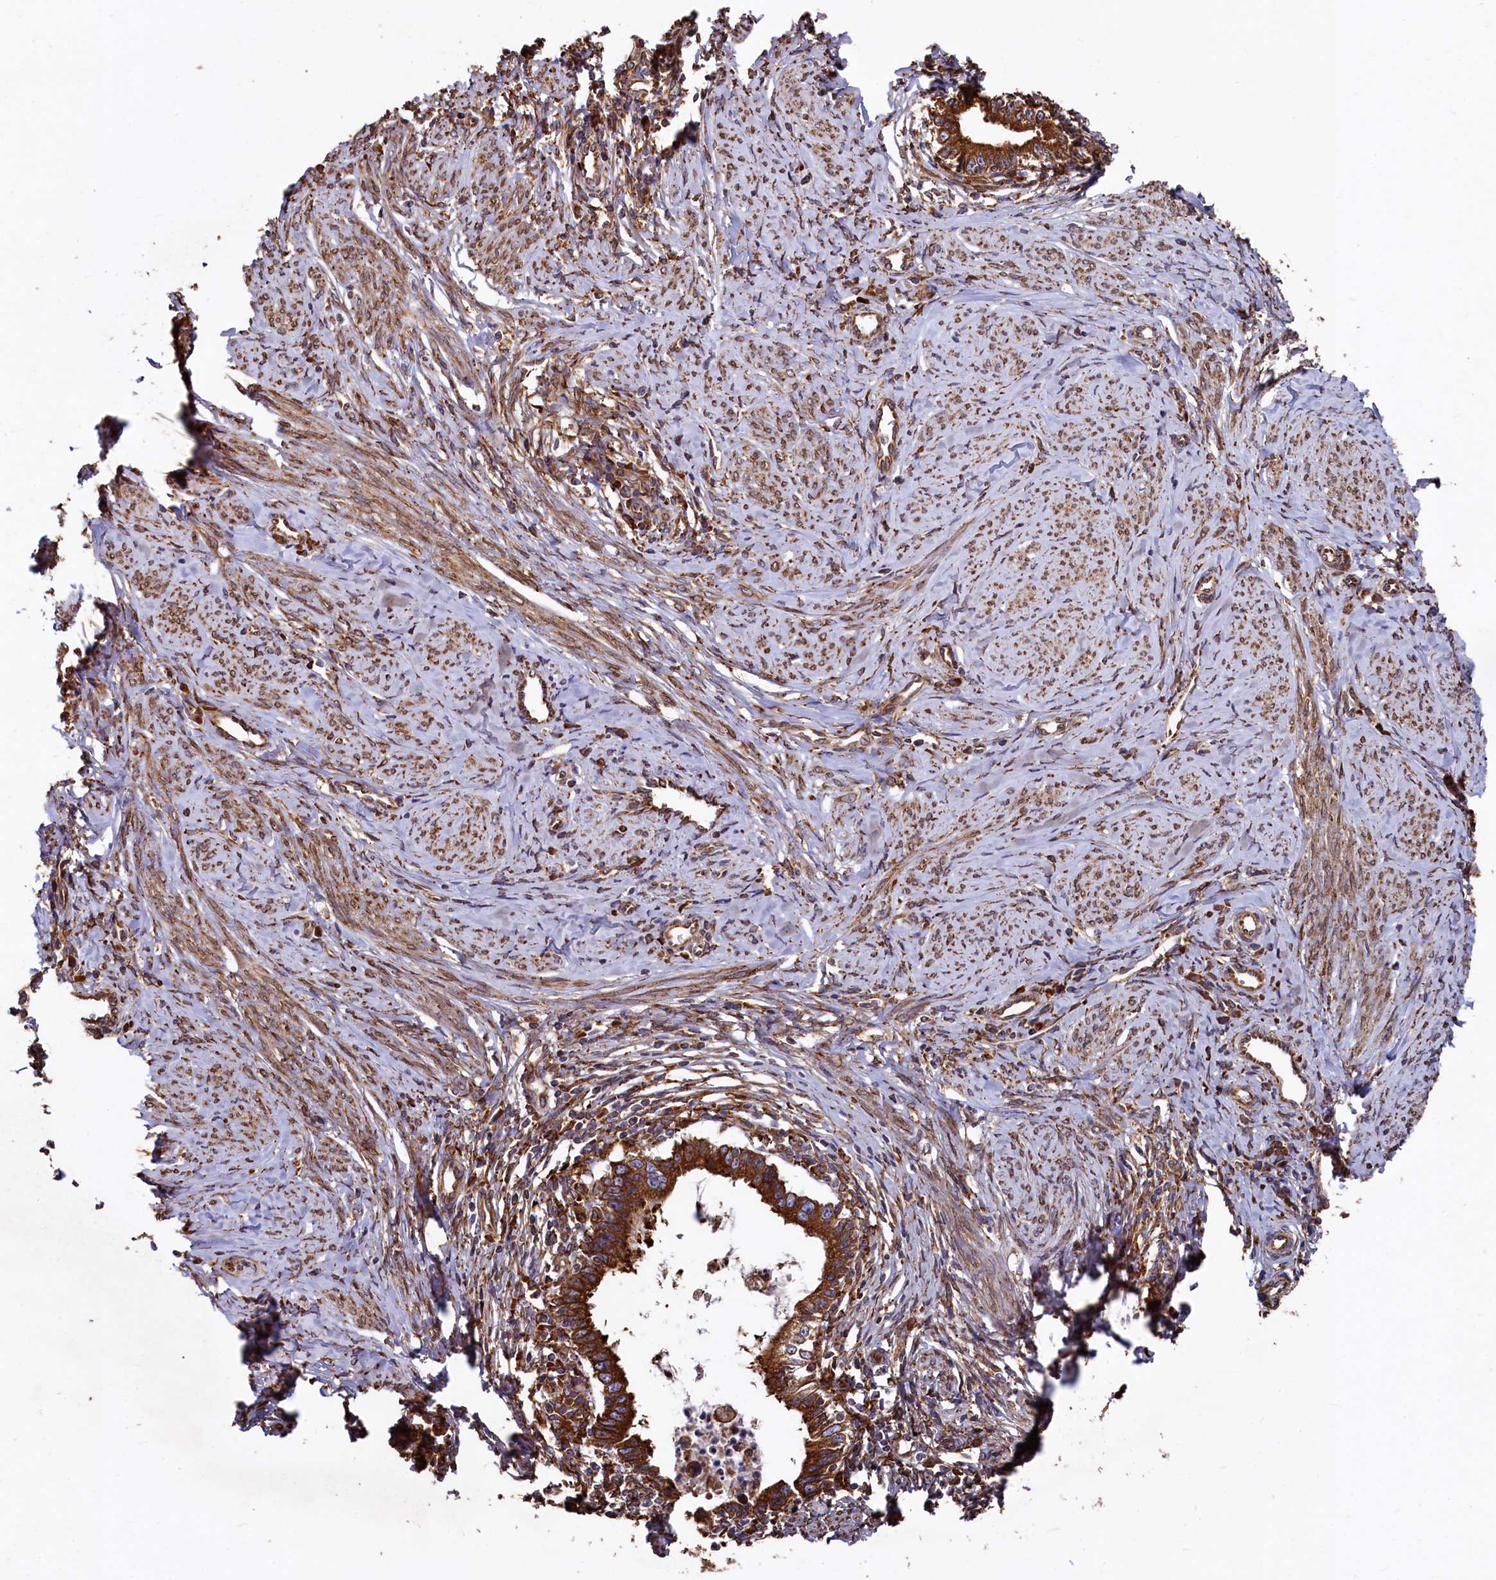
{"staining": {"intensity": "strong", "quantity": ">75%", "location": "cytoplasmic/membranous"}, "tissue": "cervical cancer", "cell_type": "Tumor cells", "image_type": "cancer", "snomed": [{"axis": "morphology", "description": "Adenocarcinoma, NOS"}, {"axis": "topography", "description": "Cervix"}], "caption": "A histopathology image of human cervical adenocarcinoma stained for a protein demonstrates strong cytoplasmic/membranous brown staining in tumor cells.", "gene": "NEURL1B", "patient": {"sex": "female", "age": 36}}